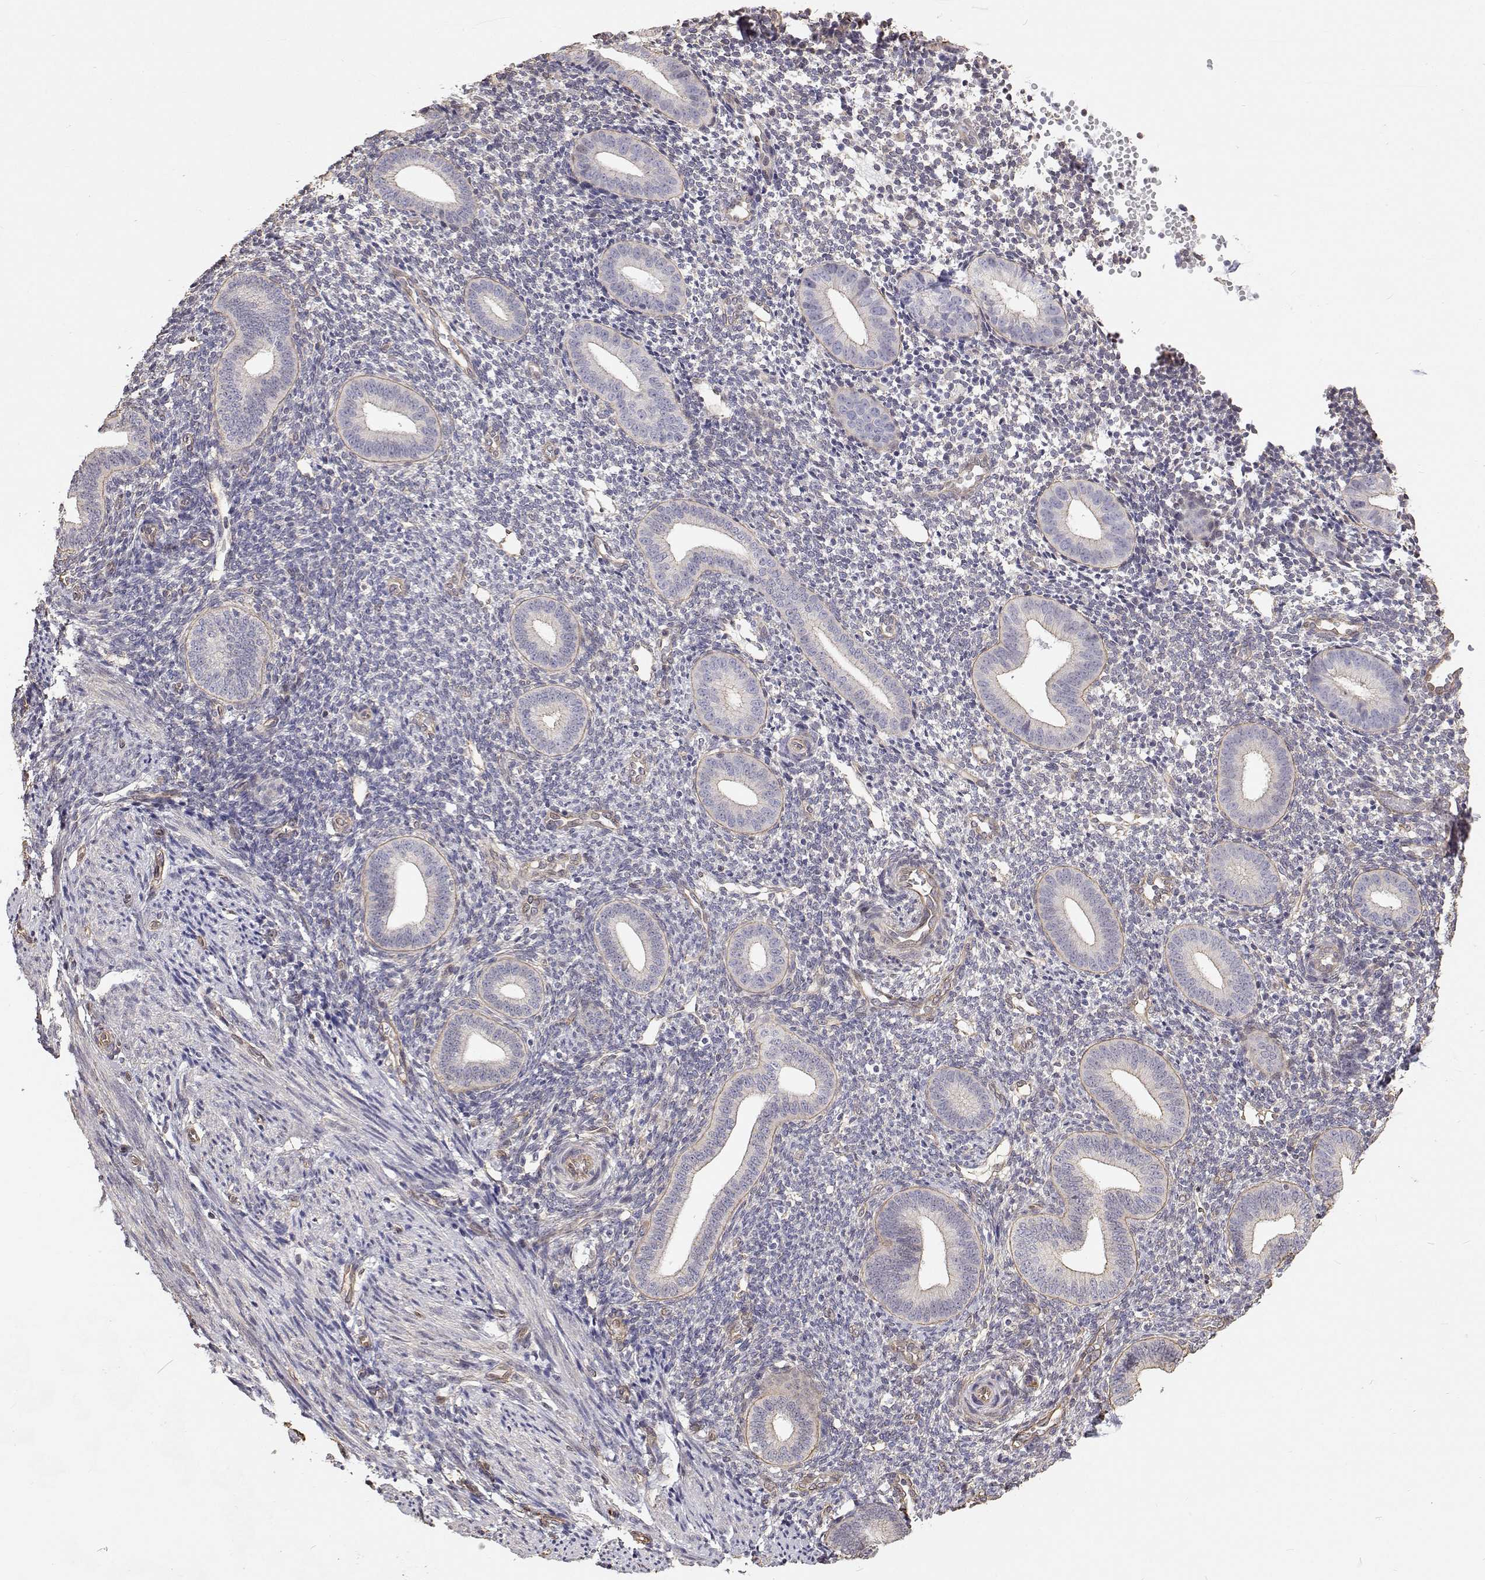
{"staining": {"intensity": "weak", "quantity": "<25%", "location": "cytoplasmic/membranous"}, "tissue": "endometrium", "cell_type": "Cells in endometrial stroma", "image_type": "normal", "snomed": [{"axis": "morphology", "description": "Normal tissue, NOS"}, {"axis": "topography", "description": "Endometrium"}], "caption": "The immunohistochemistry (IHC) image has no significant staining in cells in endometrial stroma of endometrium.", "gene": "GSDMA", "patient": {"sex": "female", "age": 40}}